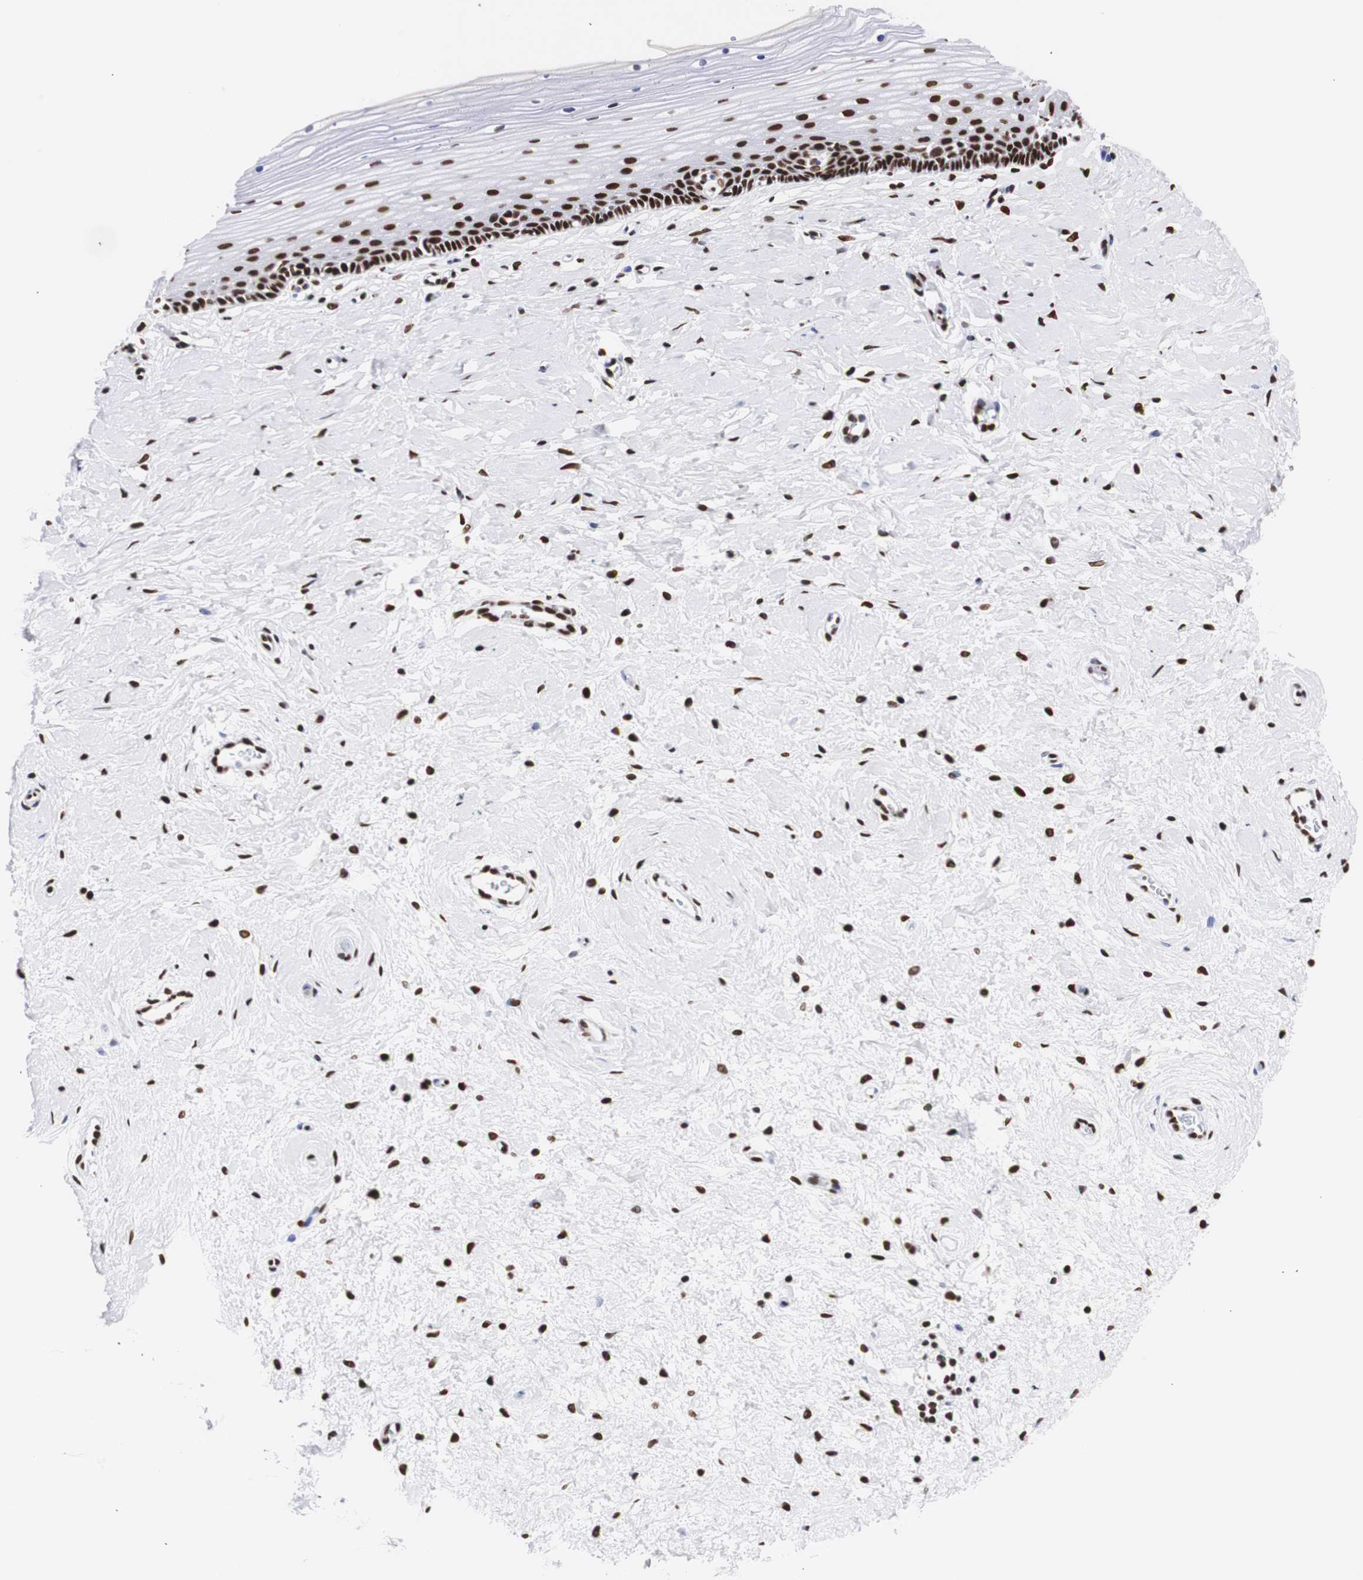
{"staining": {"intensity": "strong", "quantity": ">75%", "location": "nuclear"}, "tissue": "cervix", "cell_type": "Glandular cells", "image_type": "normal", "snomed": [{"axis": "morphology", "description": "Normal tissue, NOS"}, {"axis": "topography", "description": "Cervix"}], "caption": "Immunohistochemical staining of benign human cervix exhibits strong nuclear protein positivity in approximately >75% of glandular cells.", "gene": "HNRNPH2", "patient": {"sex": "female", "age": 39}}